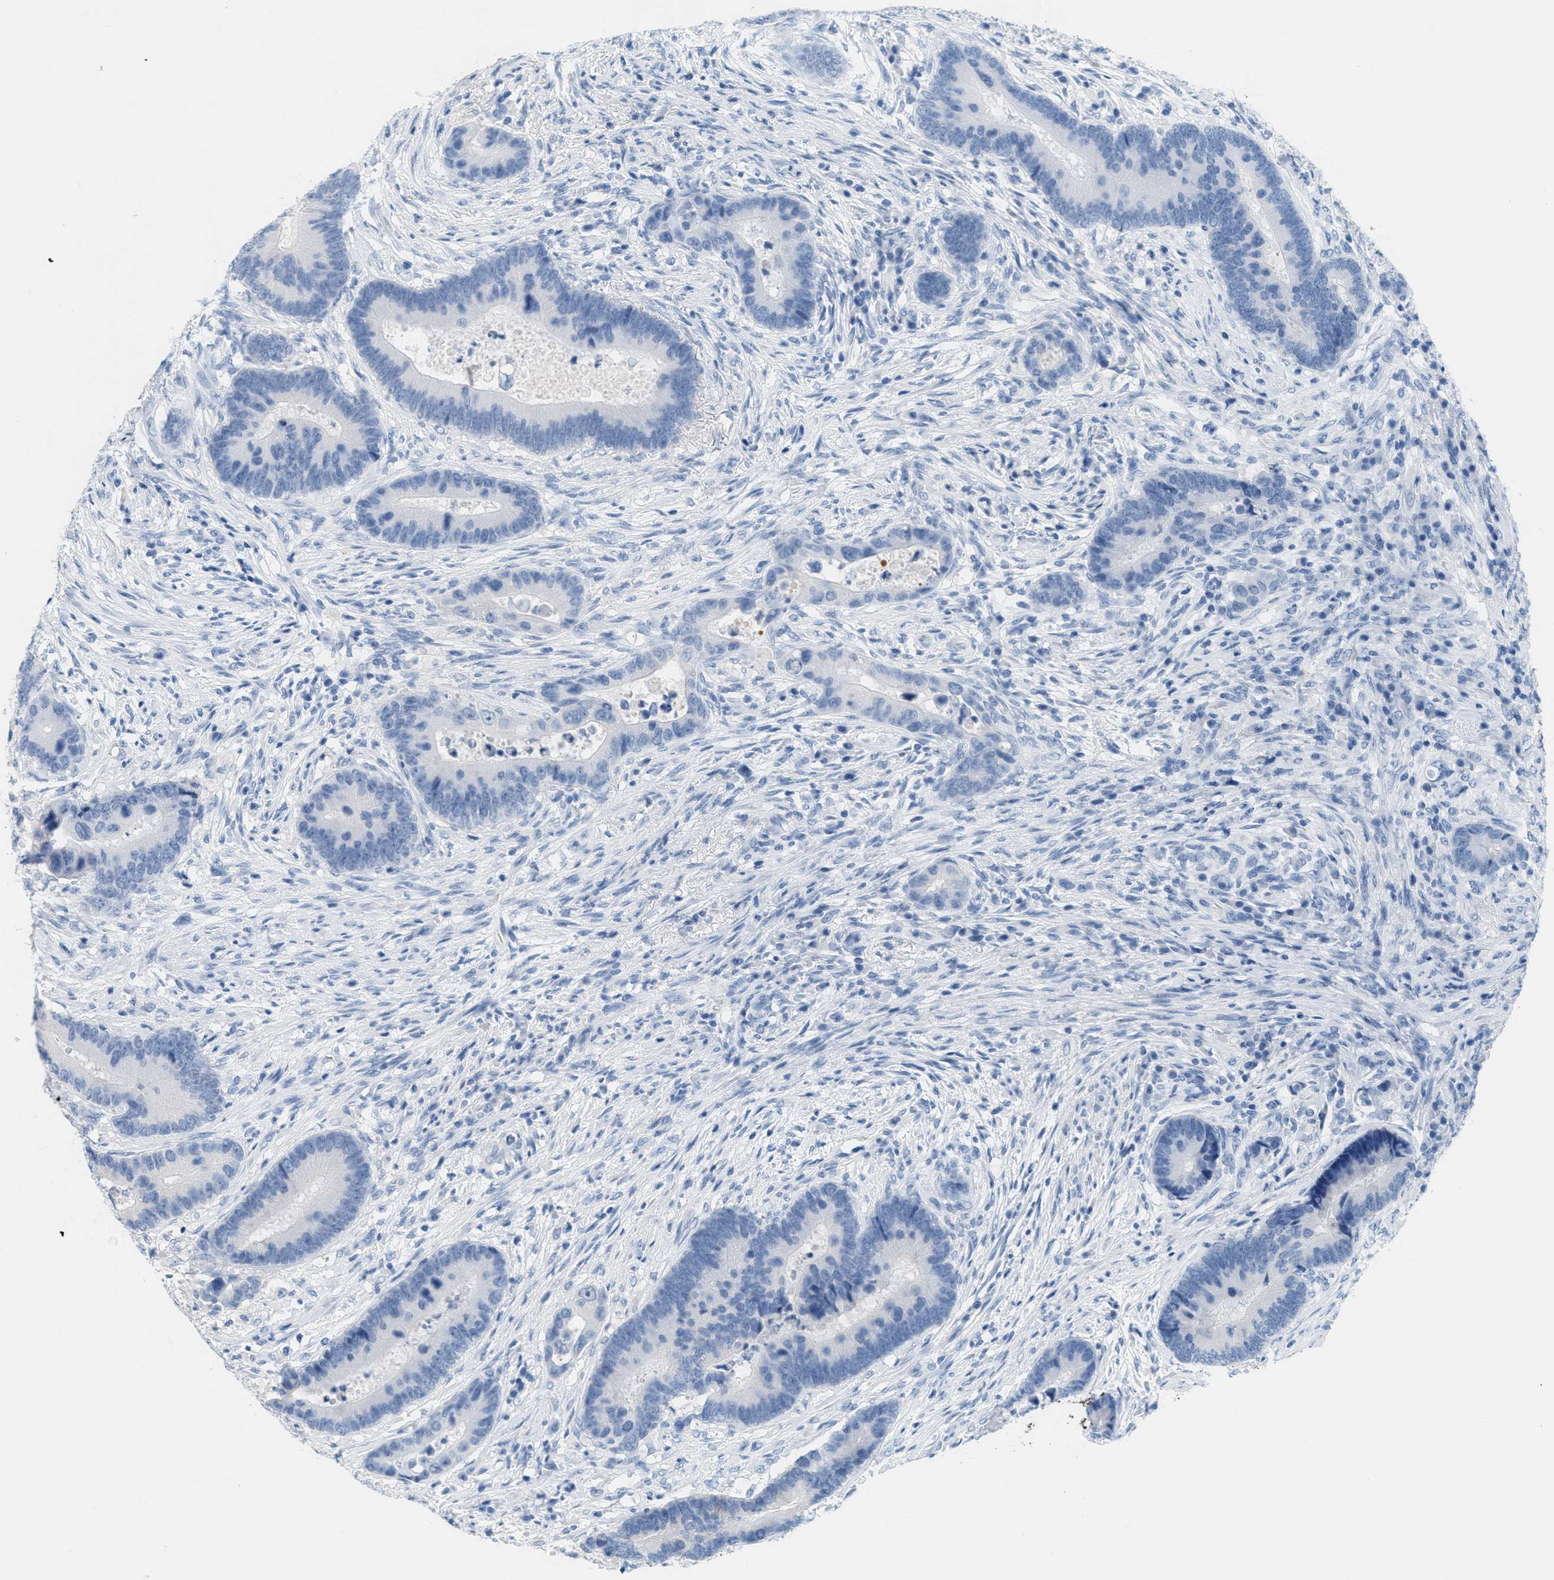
{"staining": {"intensity": "negative", "quantity": "none", "location": "none"}, "tissue": "colorectal cancer", "cell_type": "Tumor cells", "image_type": "cancer", "snomed": [{"axis": "morphology", "description": "Adenocarcinoma, NOS"}, {"axis": "topography", "description": "Rectum"}], "caption": "Colorectal cancer (adenocarcinoma) was stained to show a protein in brown. There is no significant expression in tumor cells.", "gene": "GPM6A", "patient": {"sex": "female", "age": 89}}